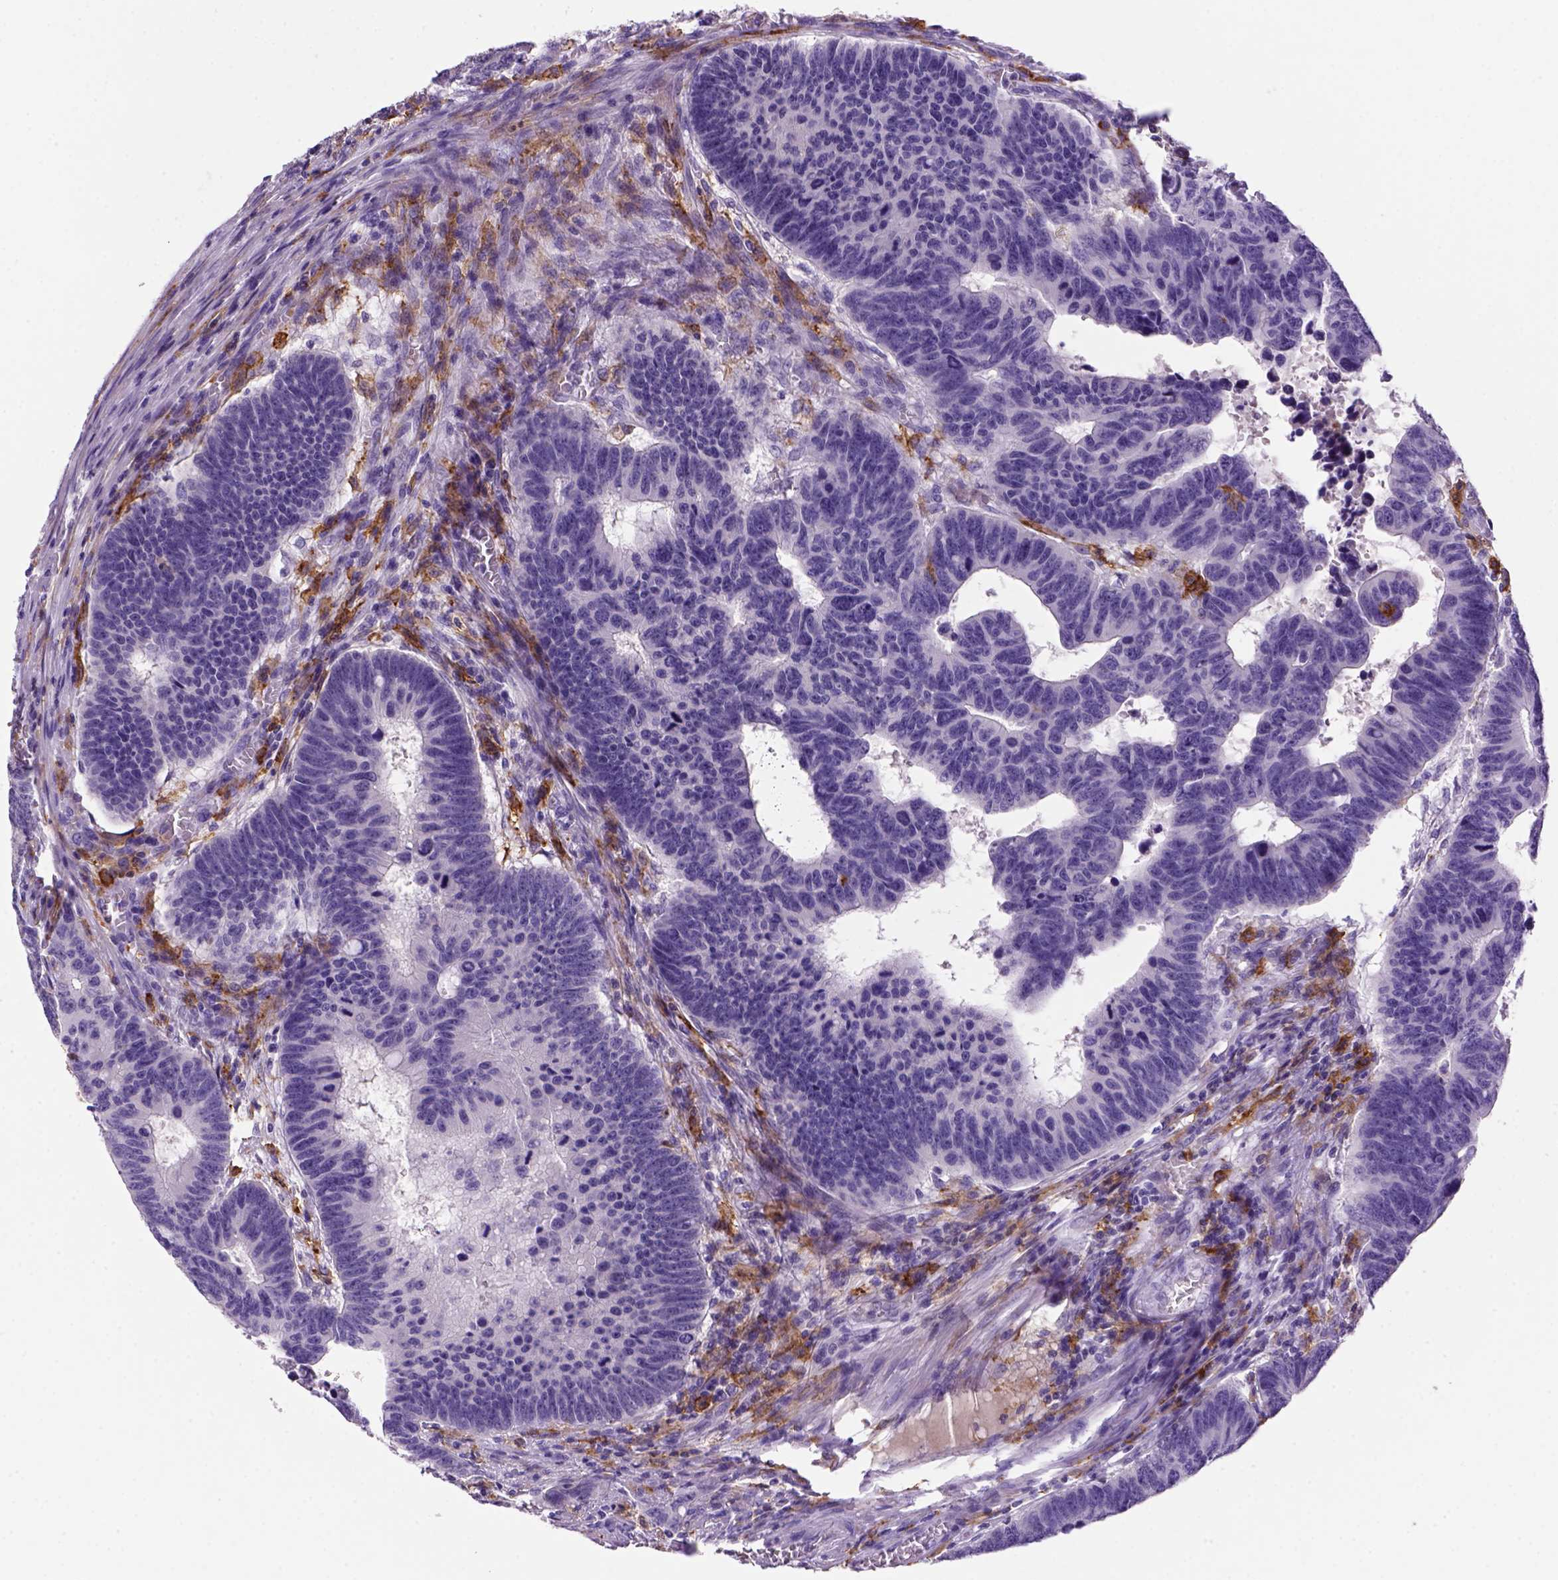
{"staining": {"intensity": "negative", "quantity": "none", "location": "none"}, "tissue": "colorectal cancer", "cell_type": "Tumor cells", "image_type": "cancer", "snomed": [{"axis": "morphology", "description": "Adenocarcinoma, NOS"}, {"axis": "topography", "description": "Rectum"}], "caption": "This is a micrograph of immunohistochemistry (IHC) staining of colorectal cancer, which shows no positivity in tumor cells.", "gene": "CD14", "patient": {"sex": "female", "age": 85}}